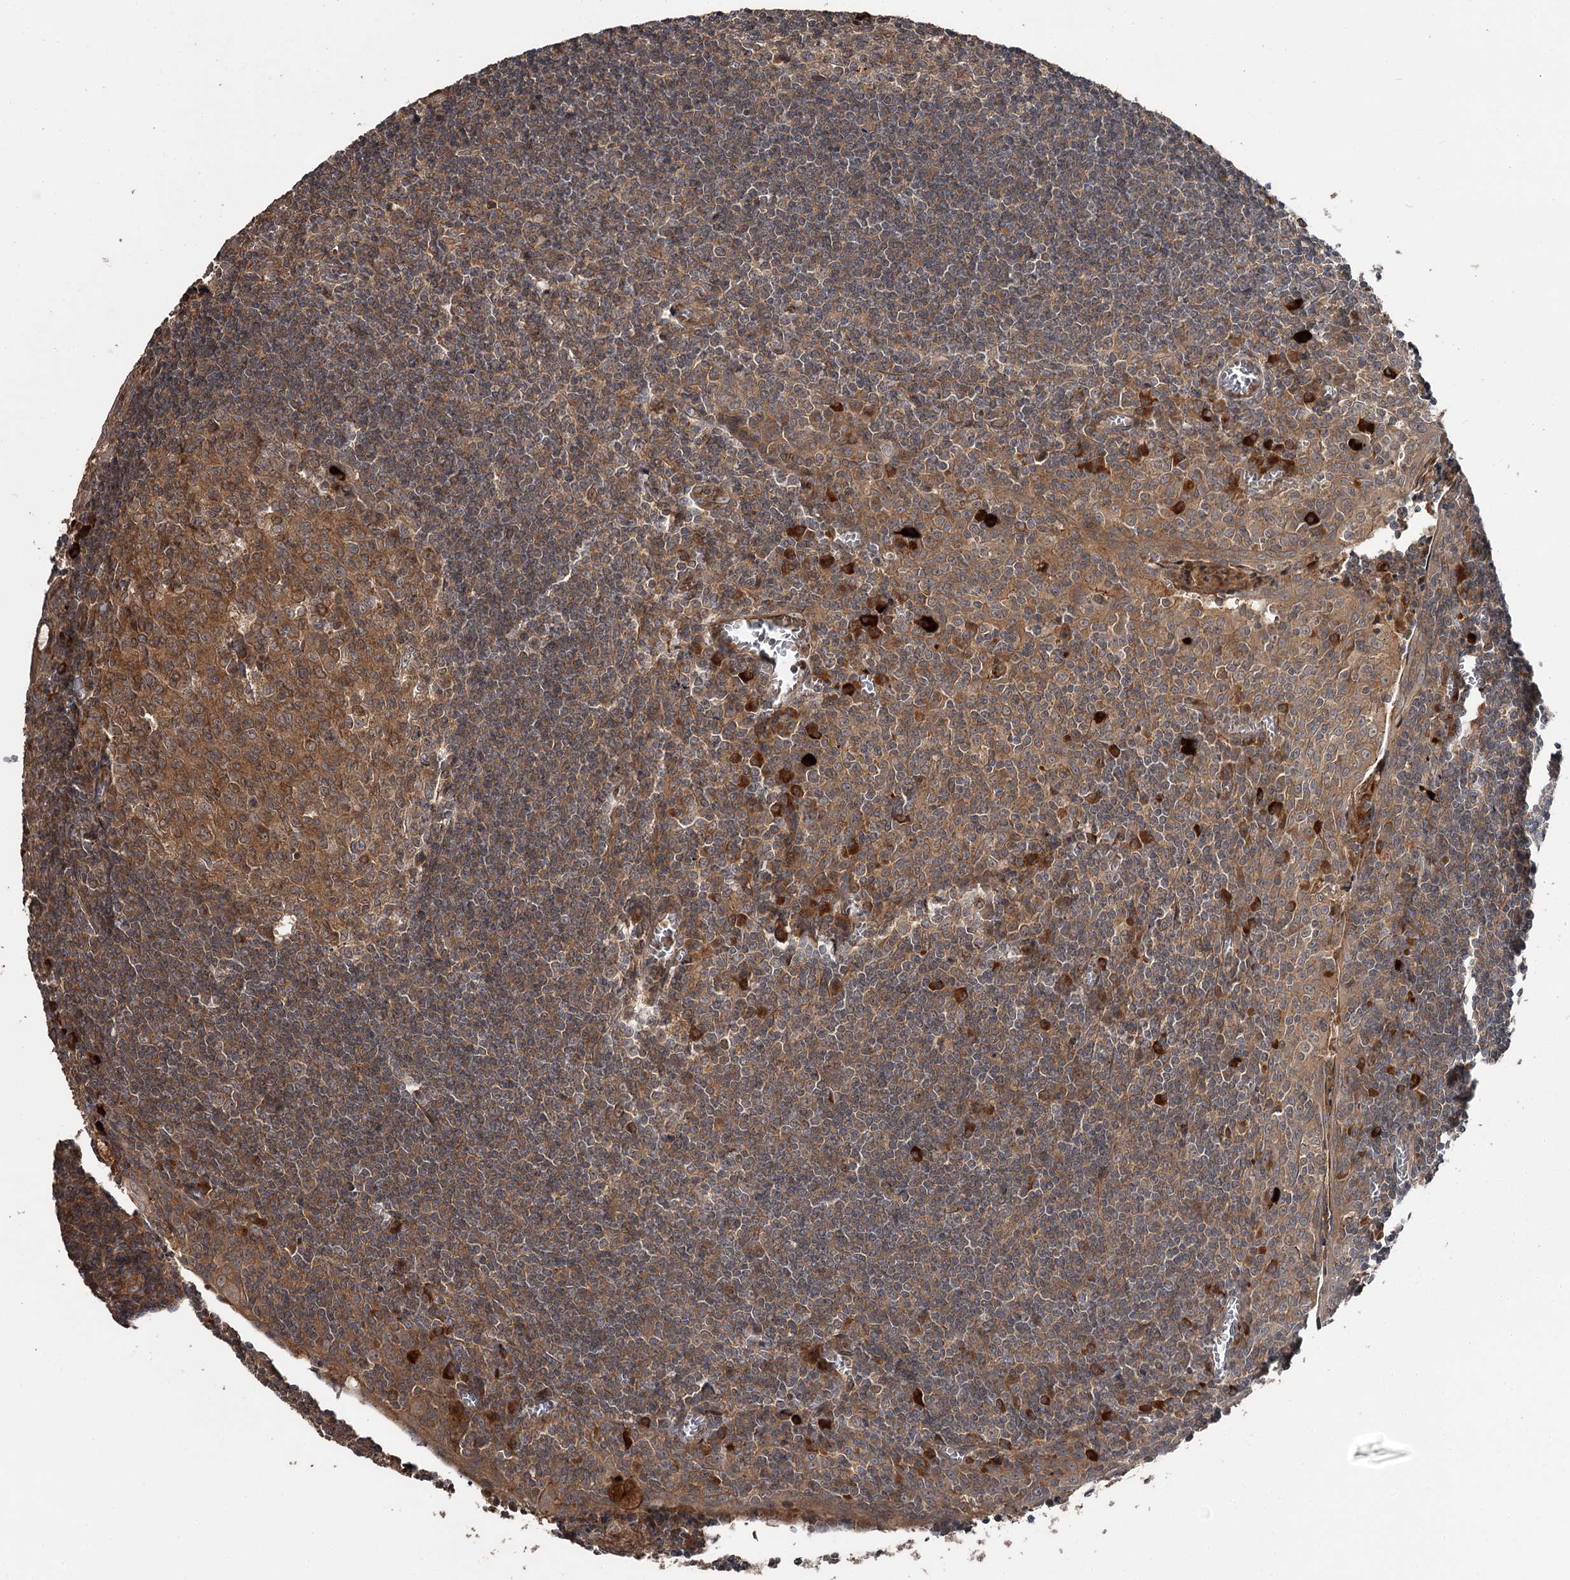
{"staining": {"intensity": "strong", "quantity": ">75%", "location": "cytoplasmic/membranous"}, "tissue": "tonsil", "cell_type": "Germinal center cells", "image_type": "normal", "snomed": [{"axis": "morphology", "description": "Normal tissue, NOS"}, {"axis": "topography", "description": "Tonsil"}], "caption": "Tonsil stained with immunohistochemistry demonstrates strong cytoplasmic/membranous positivity in about >75% of germinal center cells. The staining is performed using DAB (3,3'-diaminobenzidine) brown chromogen to label protein expression. The nuclei are counter-stained blue using hematoxylin.", "gene": "RAB21", "patient": {"sex": "male", "age": 27}}